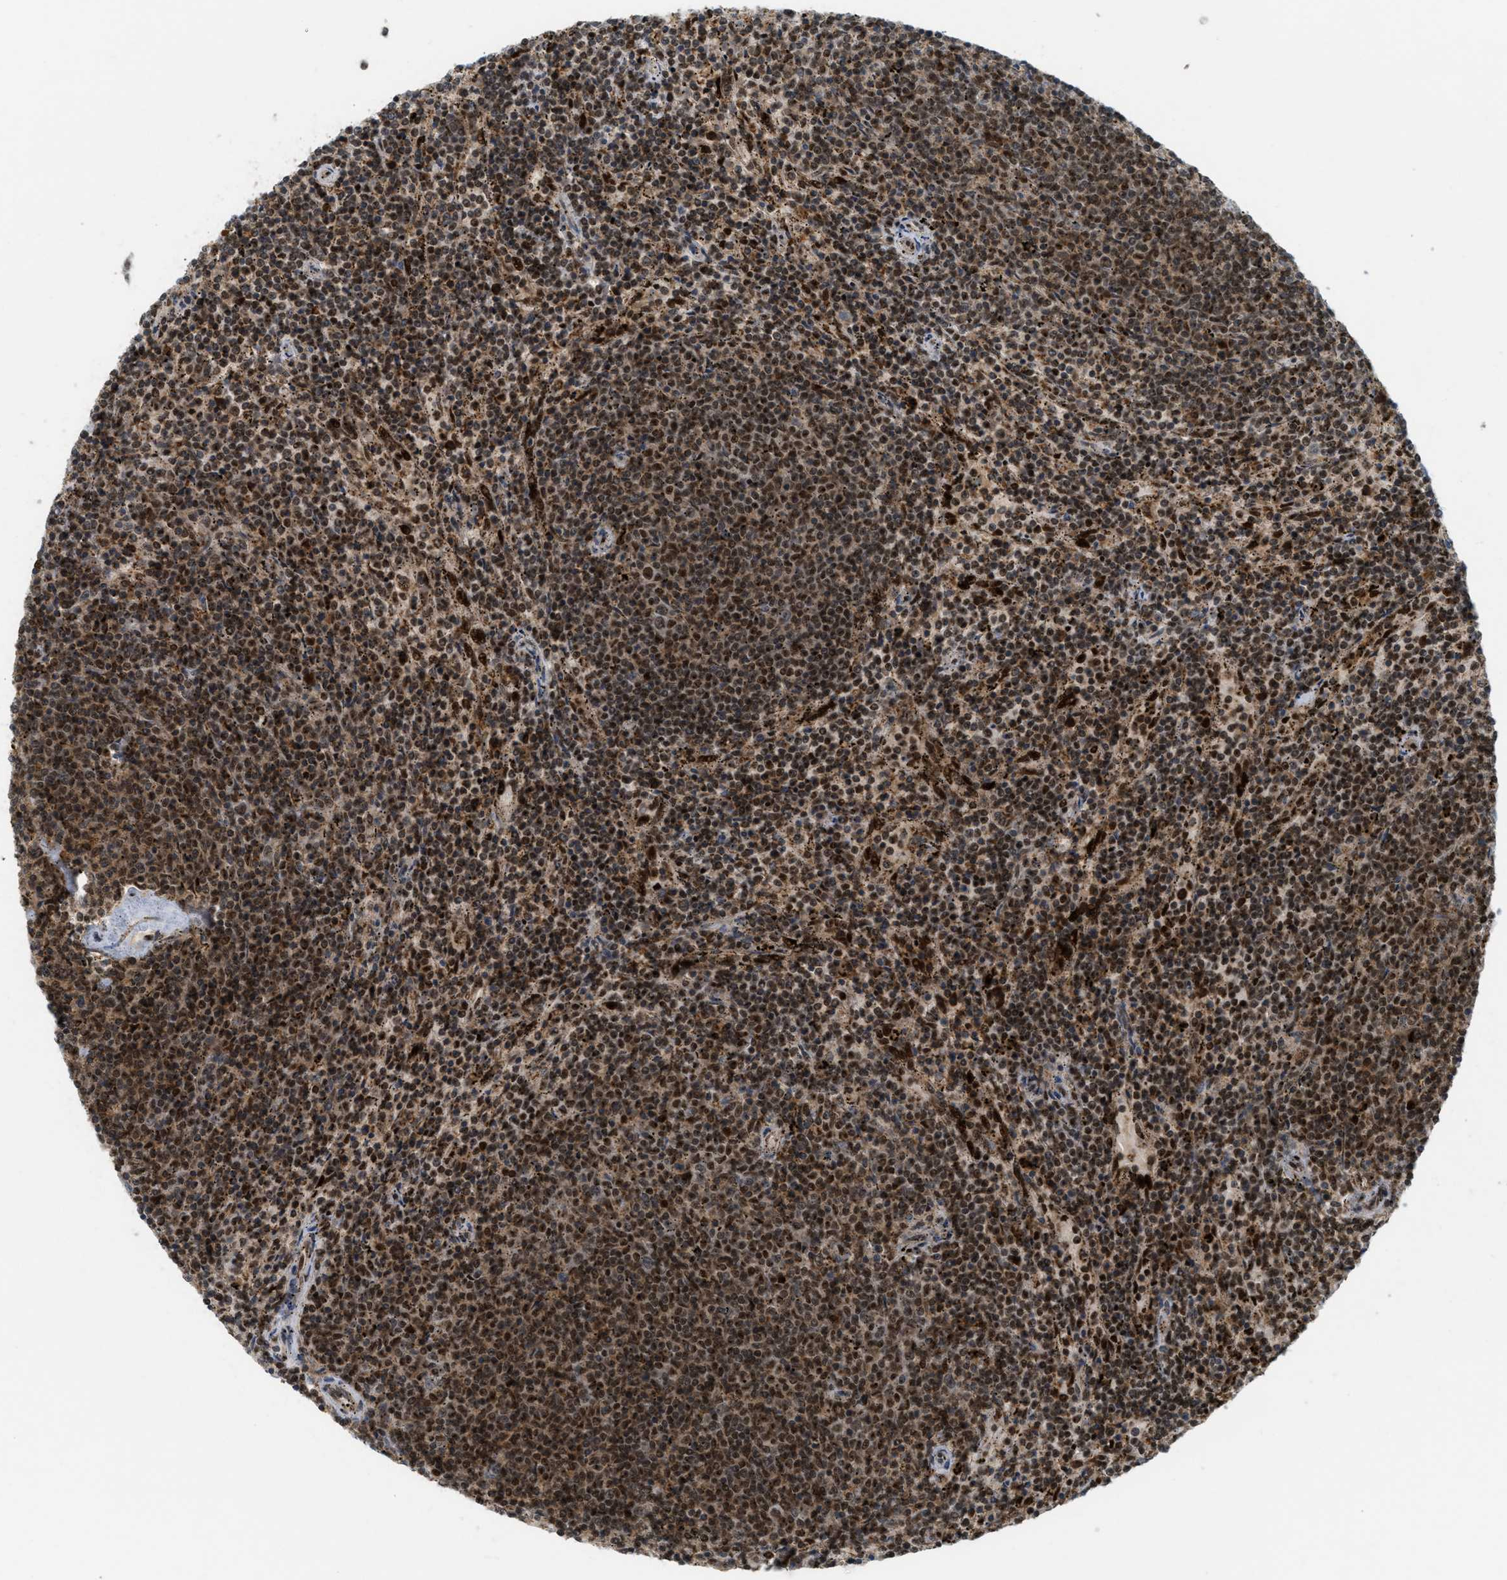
{"staining": {"intensity": "moderate", "quantity": ">75%", "location": "cytoplasmic/membranous,nuclear"}, "tissue": "lymphoma", "cell_type": "Tumor cells", "image_type": "cancer", "snomed": [{"axis": "morphology", "description": "Malignant lymphoma, non-Hodgkin's type, Low grade"}, {"axis": "topography", "description": "Spleen"}], "caption": "Immunohistochemistry photomicrograph of malignant lymphoma, non-Hodgkin's type (low-grade) stained for a protein (brown), which exhibits medium levels of moderate cytoplasmic/membranous and nuclear positivity in approximately >75% of tumor cells.", "gene": "TLK1", "patient": {"sex": "female", "age": 50}}